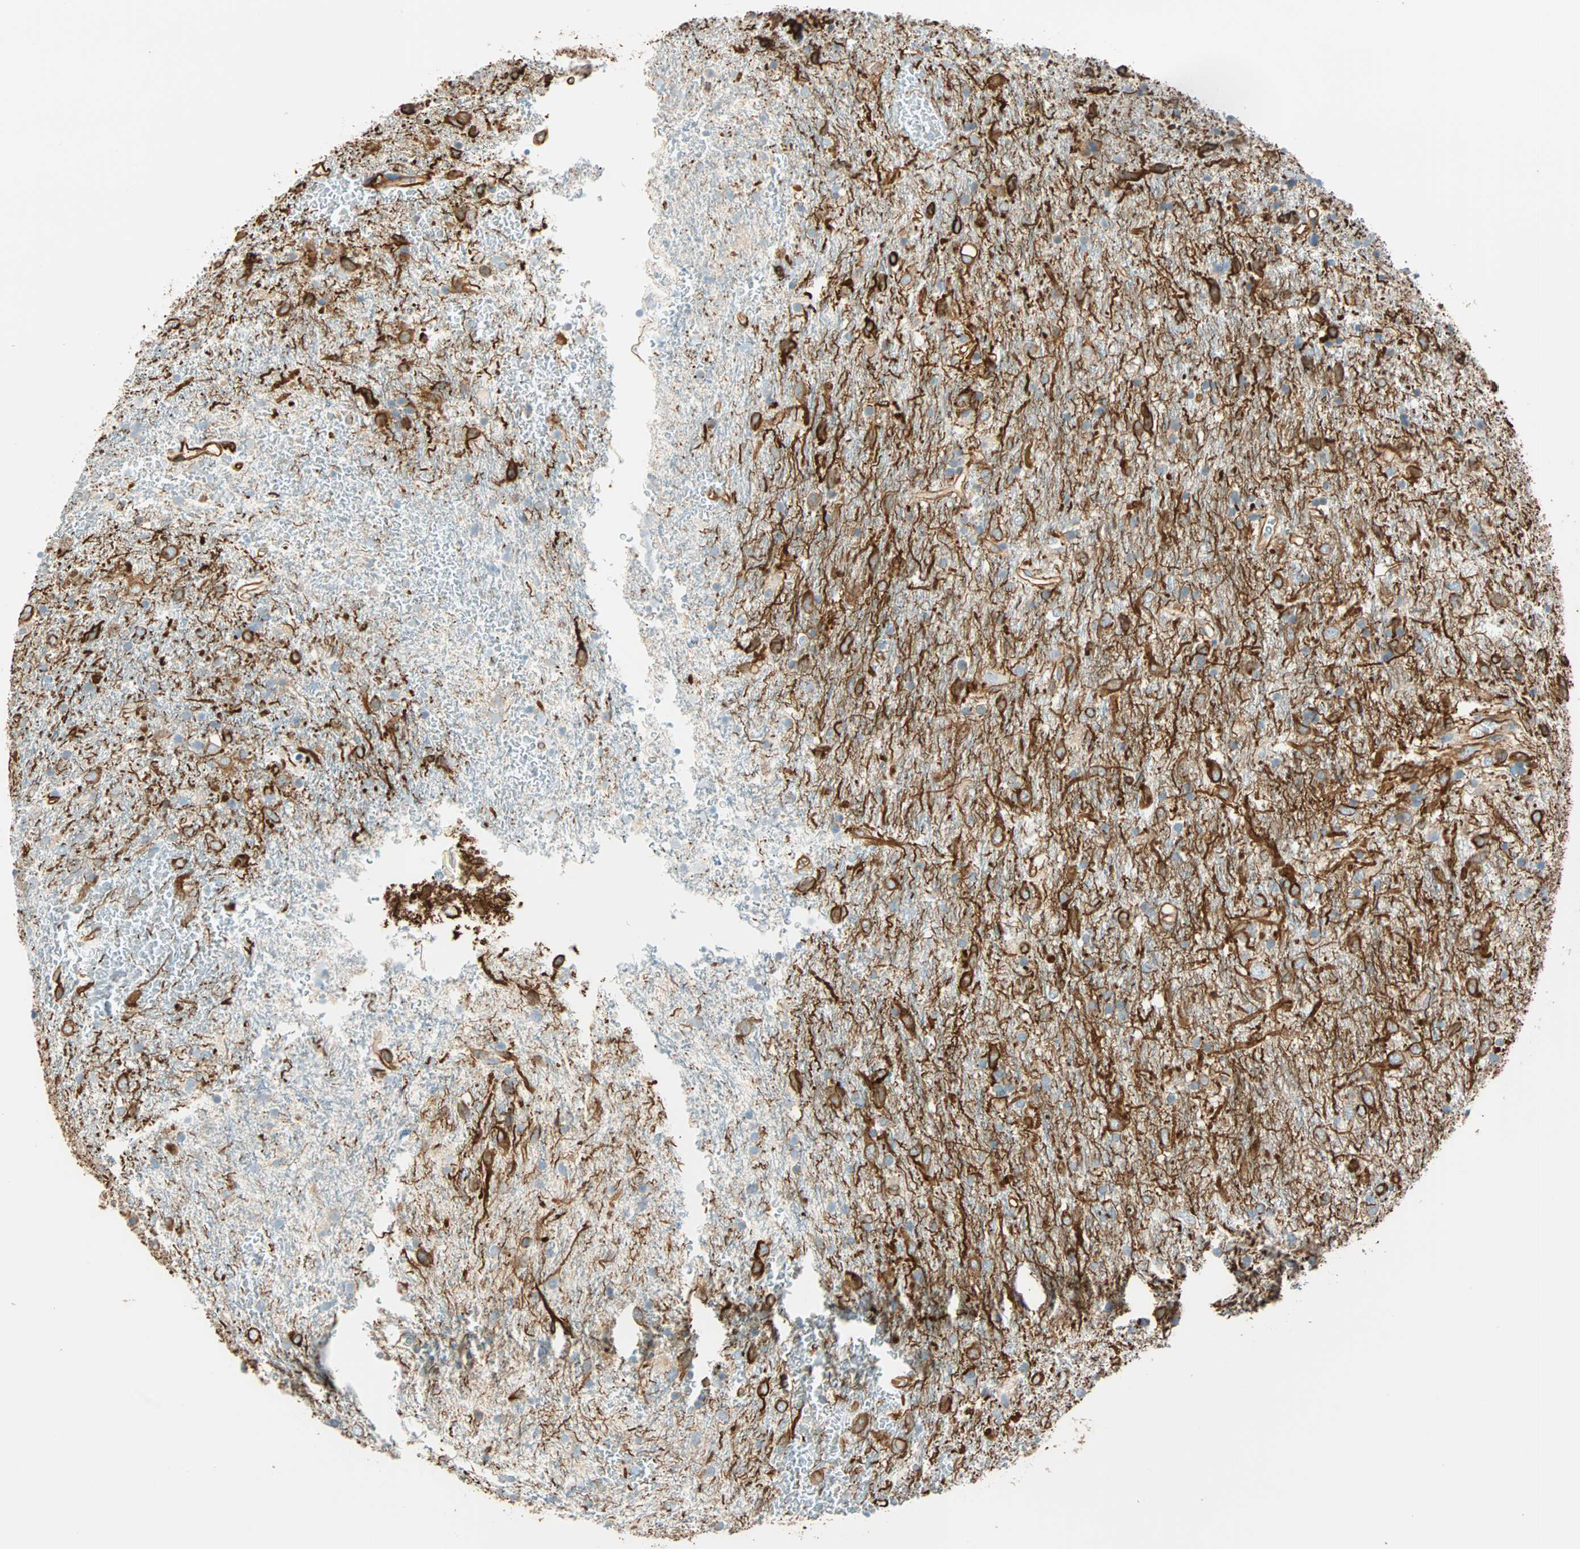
{"staining": {"intensity": "moderate", "quantity": "25%-75%", "location": "cytoplasmic/membranous"}, "tissue": "glioma", "cell_type": "Tumor cells", "image_type": "cancer", "snomed": [{"axis": "morphology", "description": "Glioma, malignant, Low grade"}, {"axis": "topography", "description": "Brain"}], "caption": "Immunohistochemistry (IHC) of glioma demonstrates medium levels of moderate cytoplasmic/membranous positivity in approximately 25%-75% of tumor cells.", "gene": "NES", "patient": {"sex": "male", "age": 77}}